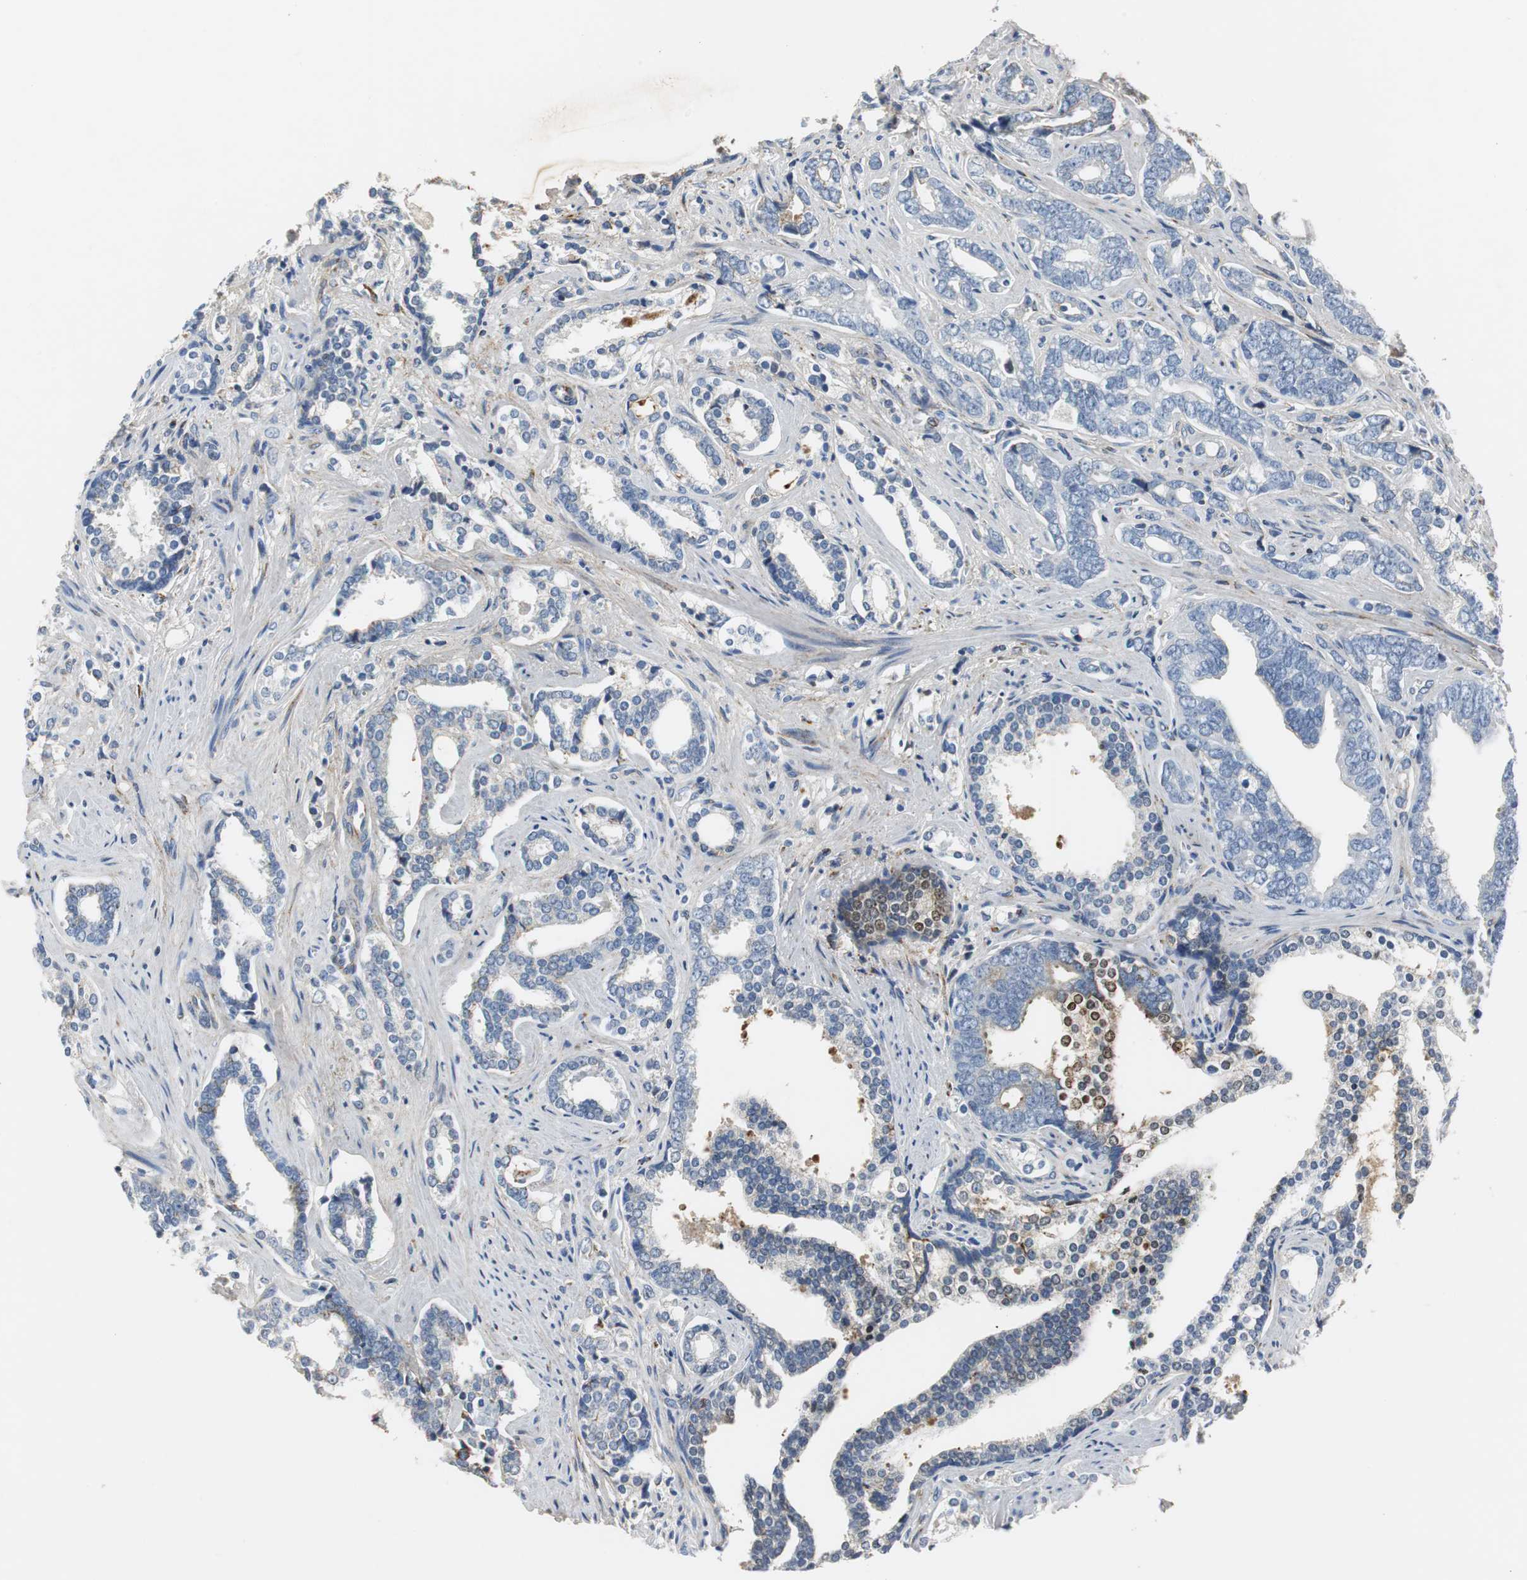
{"staining": {"intensity": "moderate", "quantity": "<25%", "location": "cytoplasmic/membranous"}, "tissue": "prostate cancer", "cell_type": "Tumor cells", "image_type": "cancer", "snomed": [{"axis": "morphology", "description": "Adenocarcinoma, High grade"}, {"axis": "topography", "description": "Prostate"}], "caption": "High-grade adenocarcinoma (prostate) stained with a protein marker demonstrates moderate staining in tumor cells.", "gene": "C1QTNF7", "patient": {"sex": "male", "age": 67}}